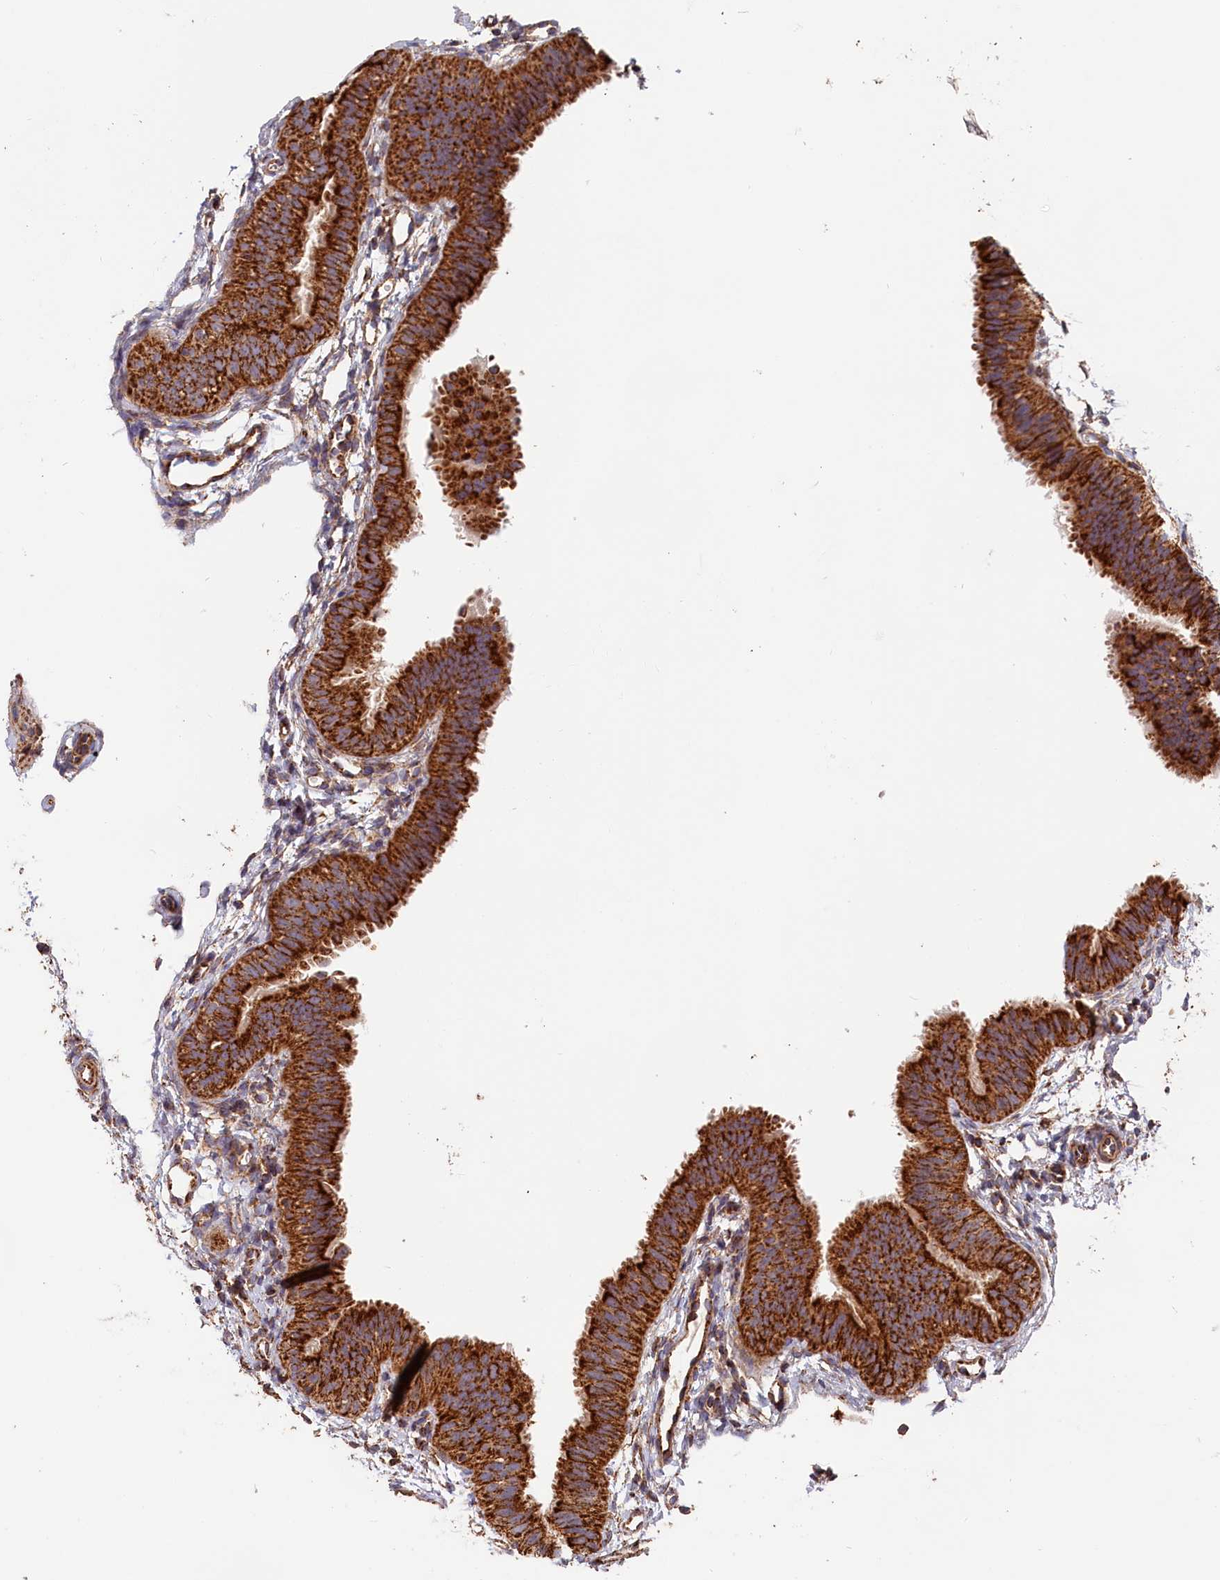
{"staining": {"intensity": "strong", "quantity": ">75%", "location": "cytoplasmic/membranous"}, "tissue": "fallopian tube", "cell_type": "Glandular cells", "image_type": "normal", "snomed": [{"axis": "morphology", "description": "Normal tissue, NOS"}, {"axis": "topography", "description": "Fallopian tube"}], "caption": "Protein analysis of normal fallopian tube displays strong cytoplasmic/membranous expression in about >75% of glandular cells. Immunohistochemistry (ihc) stains the protein of interest in brown and the nuclei are stained blue.", "gene": "MACROD1", "patient": {"sex": "female", "age": 35}}